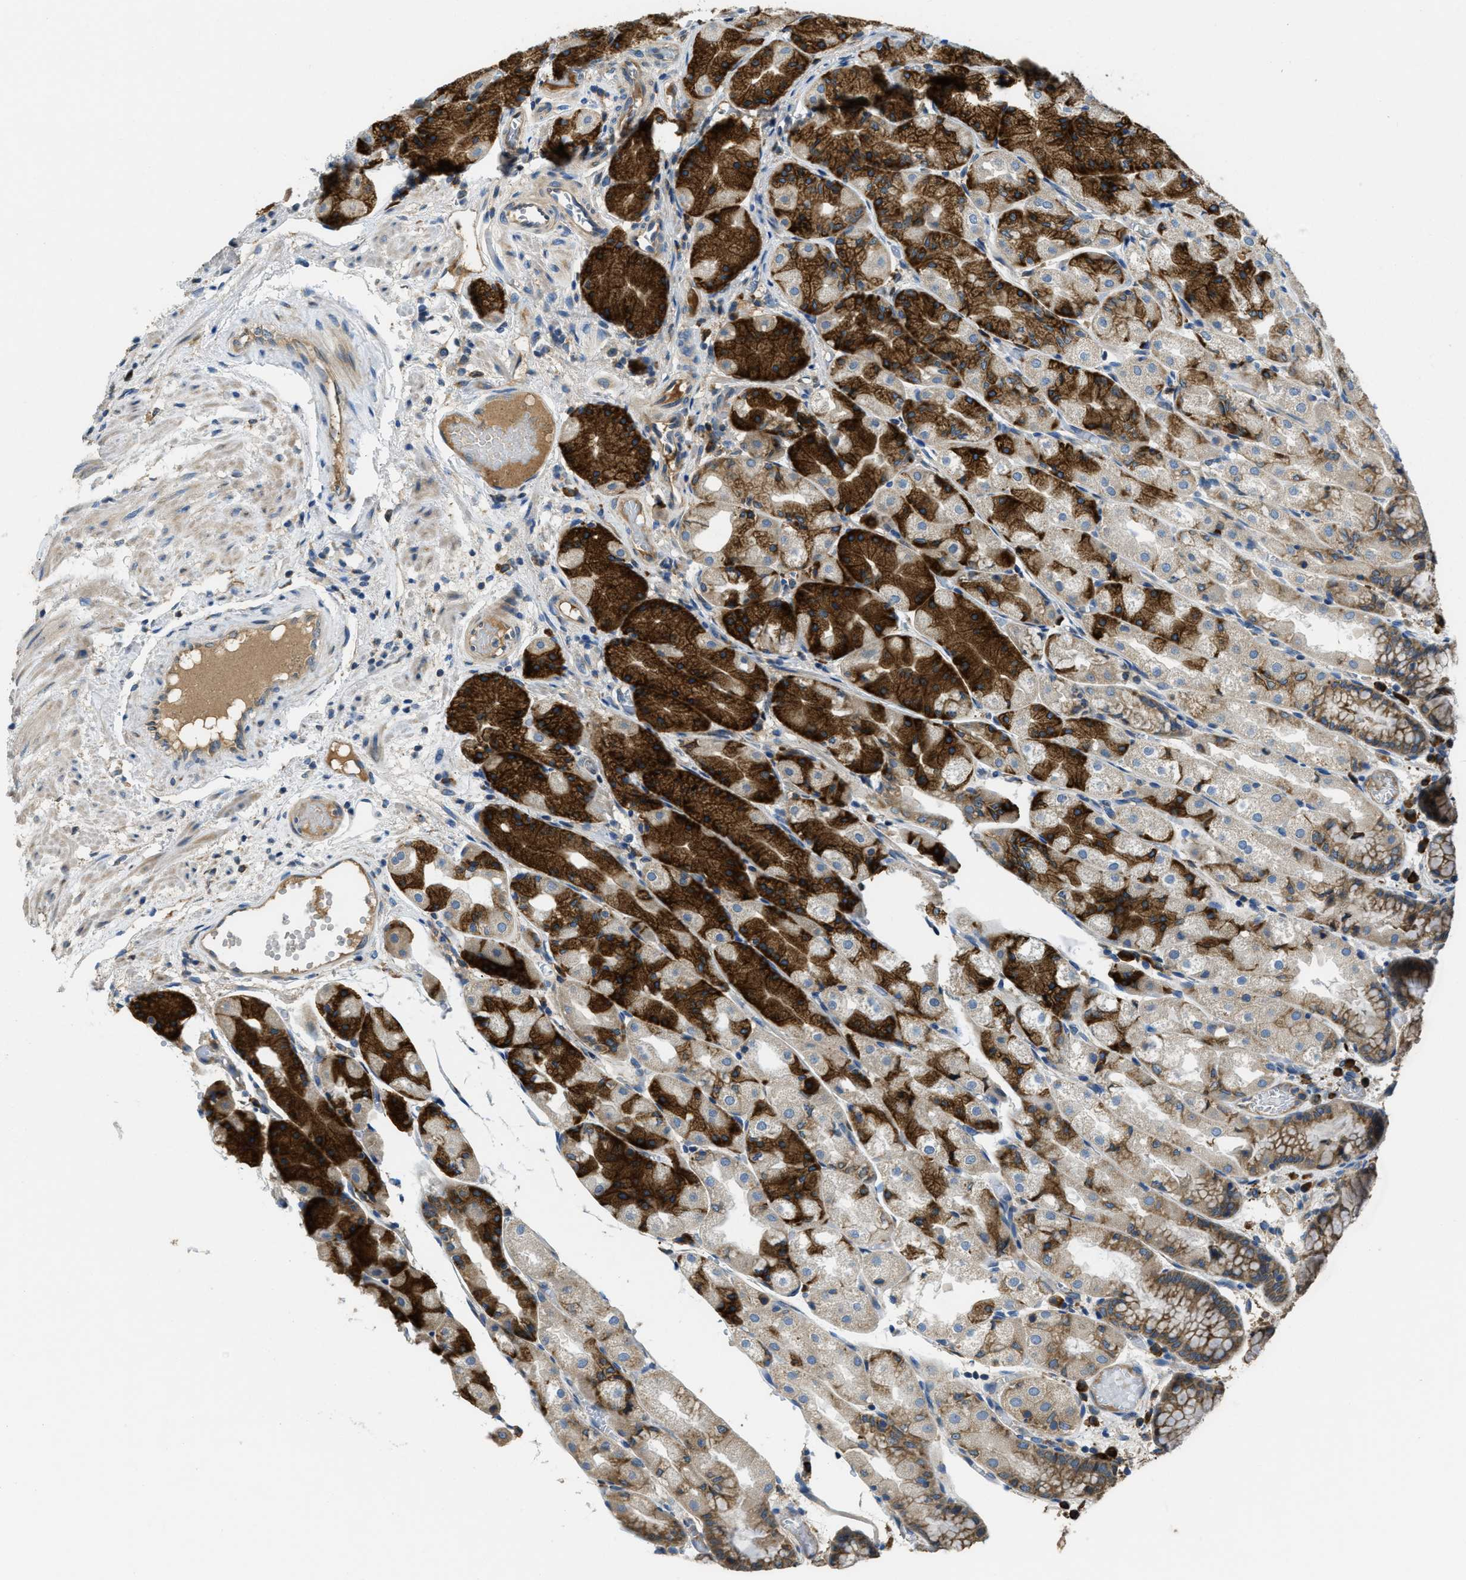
{"staining": {"intensity": "strong", "quantity": "25%-75%", "location": "cytoplasmic/membranous"}, "tissue": "stomach", "cell_type": "Glandular cells", "image_type": "normal", "snomed": [{"axis": "morphology", "description": "Normal tissue, NOS"}, {"axis": "topography", "description": "Stomach, upper"}], "caption": "Immunohistochemistry of normal human stomach reveals high levels of strong cytoplasmic/membranous positivity in approximately 25%-75% of glandular cells. (DAB IHC with brightfield microscopy, high magnification).", "gene": "SSR1", "patient": {"sex": "male", "age": 72}}